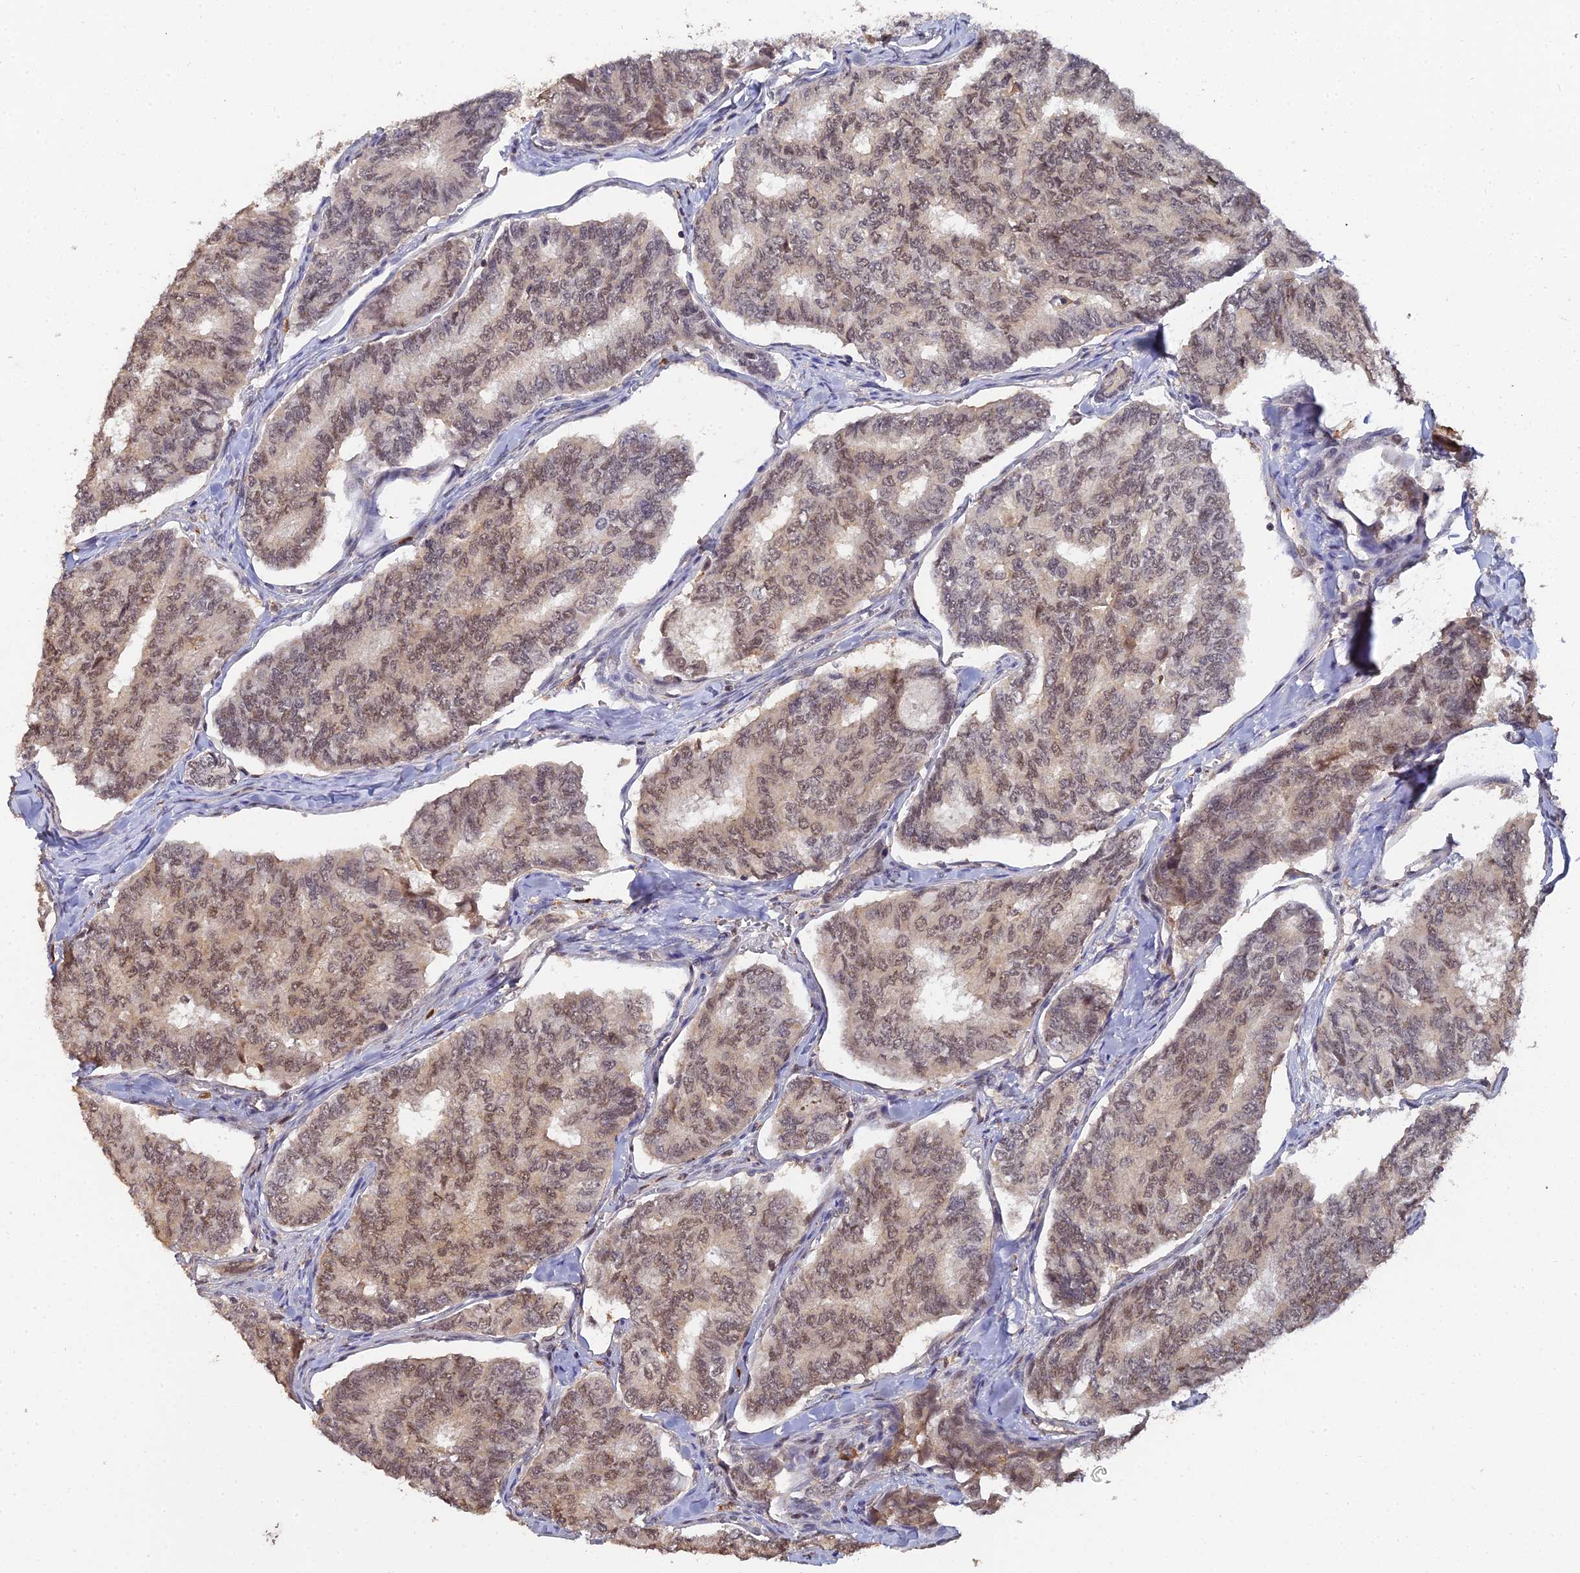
{"staining": {"intensity": "moderate", "quantity": ">75%", "location": "nuclear"}, "tissue": "thyroid cancer", "cell_type": "Tumor cells", "image_type": "cancer", "snomed": [{"axis": "morphology", "description": "Papillary adenocarcinoma, NOS"}, {"axis": "topography", "description": "Thyroid gland"}], "caption": "Human papillary adenocarcinoma (thyroid) stained for a protein (brown) exhibits moderate nuclear positive positivity in approximately >75% of tumor cells.", "gene": "LSM5", "patient": {"sex": "female", "age": 35}}